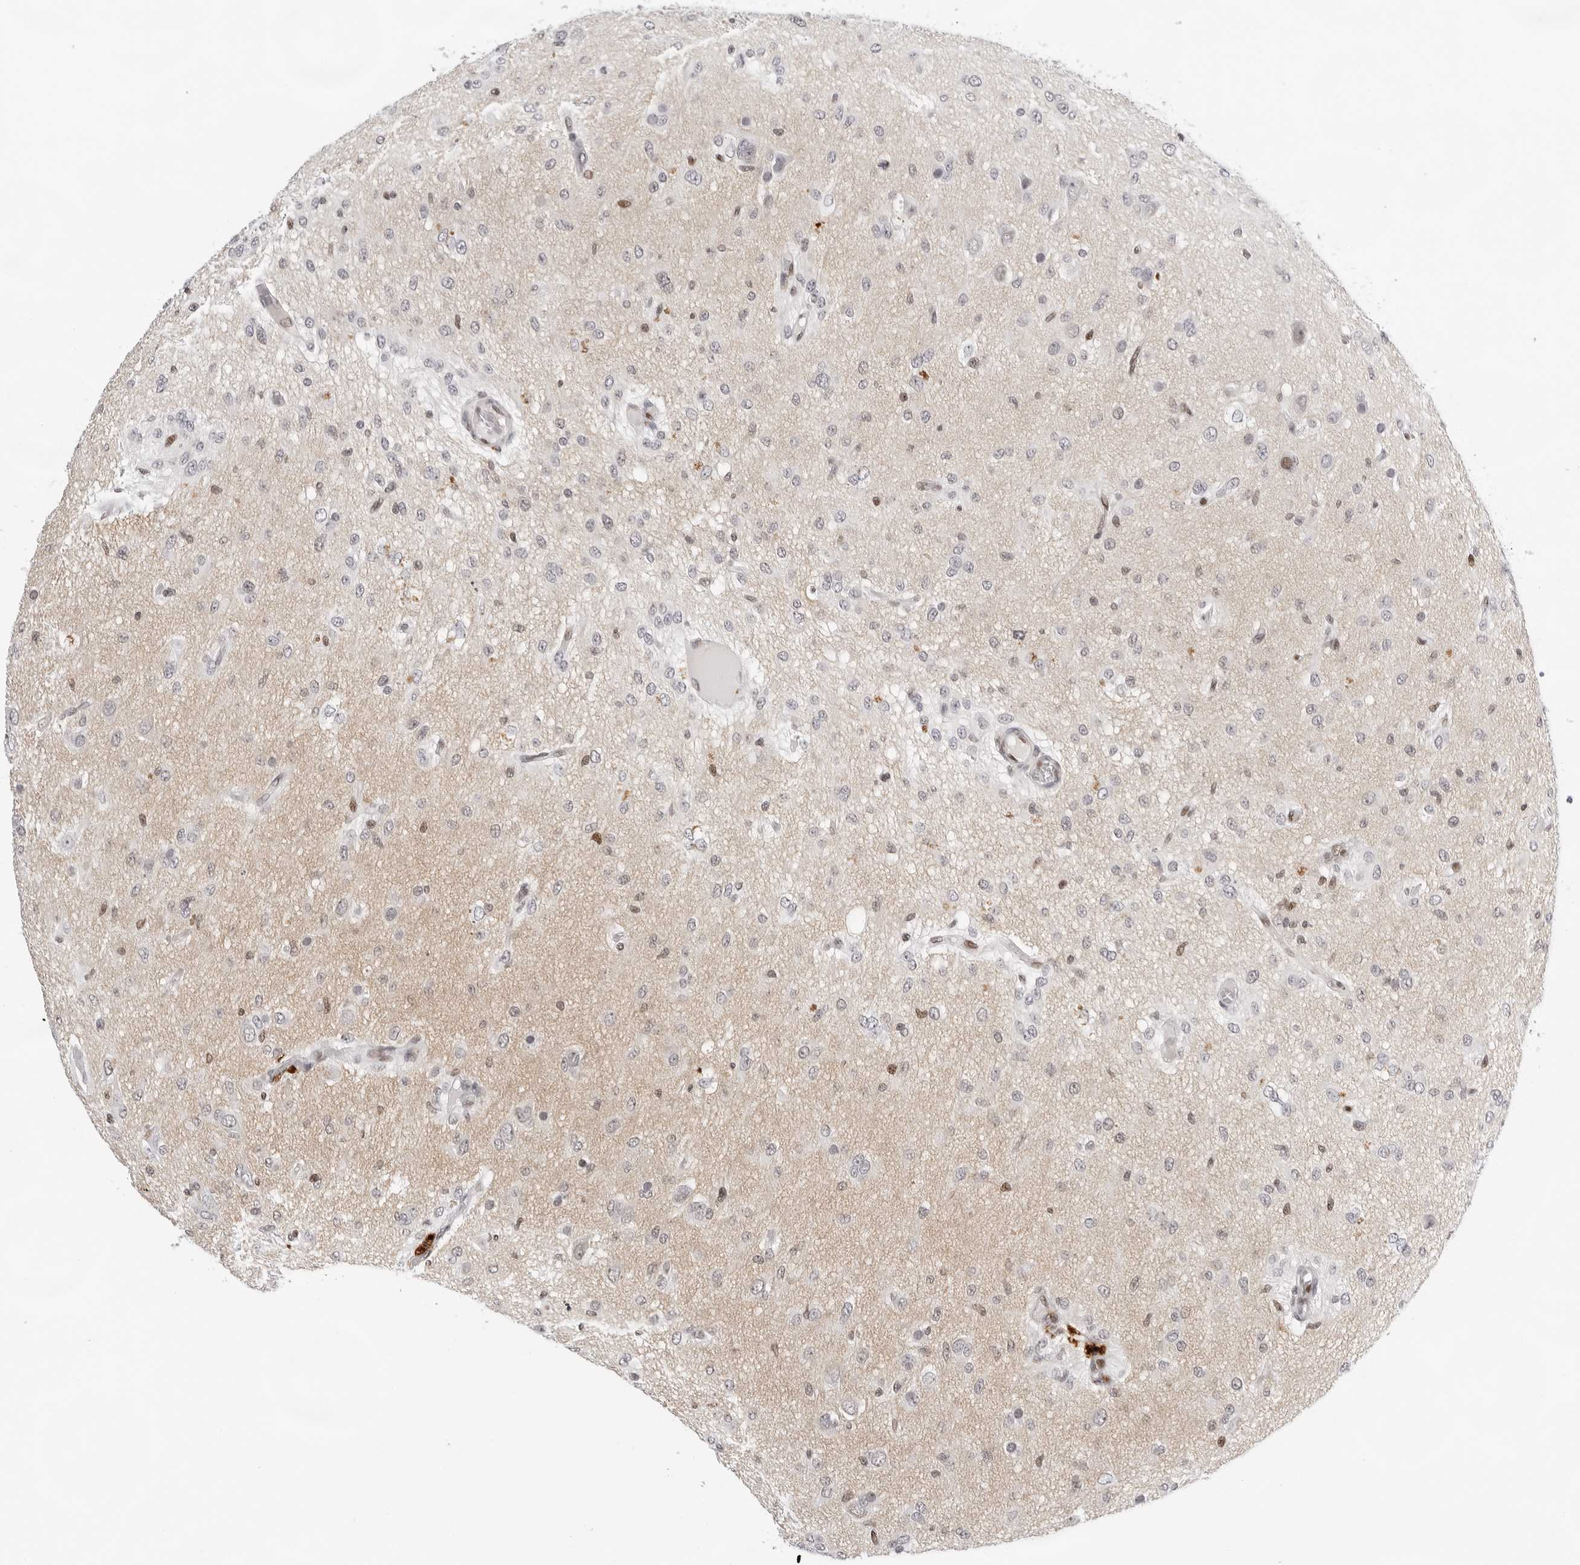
{"staining": {"intensity": "negative", "quantity": "none", "location": "none"}, "tissue": "glioma", "cell_type": "Tumor cells", "image_type": "cancer", "snomed": [{"axis": "morphology", "description": "Glioma, malignant, High grade"}, {"axis": "topography", "description": "Brain"}], "caption": "Malignant high-grade glioma was stained to show a protein in brown. There is no significant positivity in tumor cells.", "gene": "OGG1", "patient": {"sex": "female", "age": 59}}